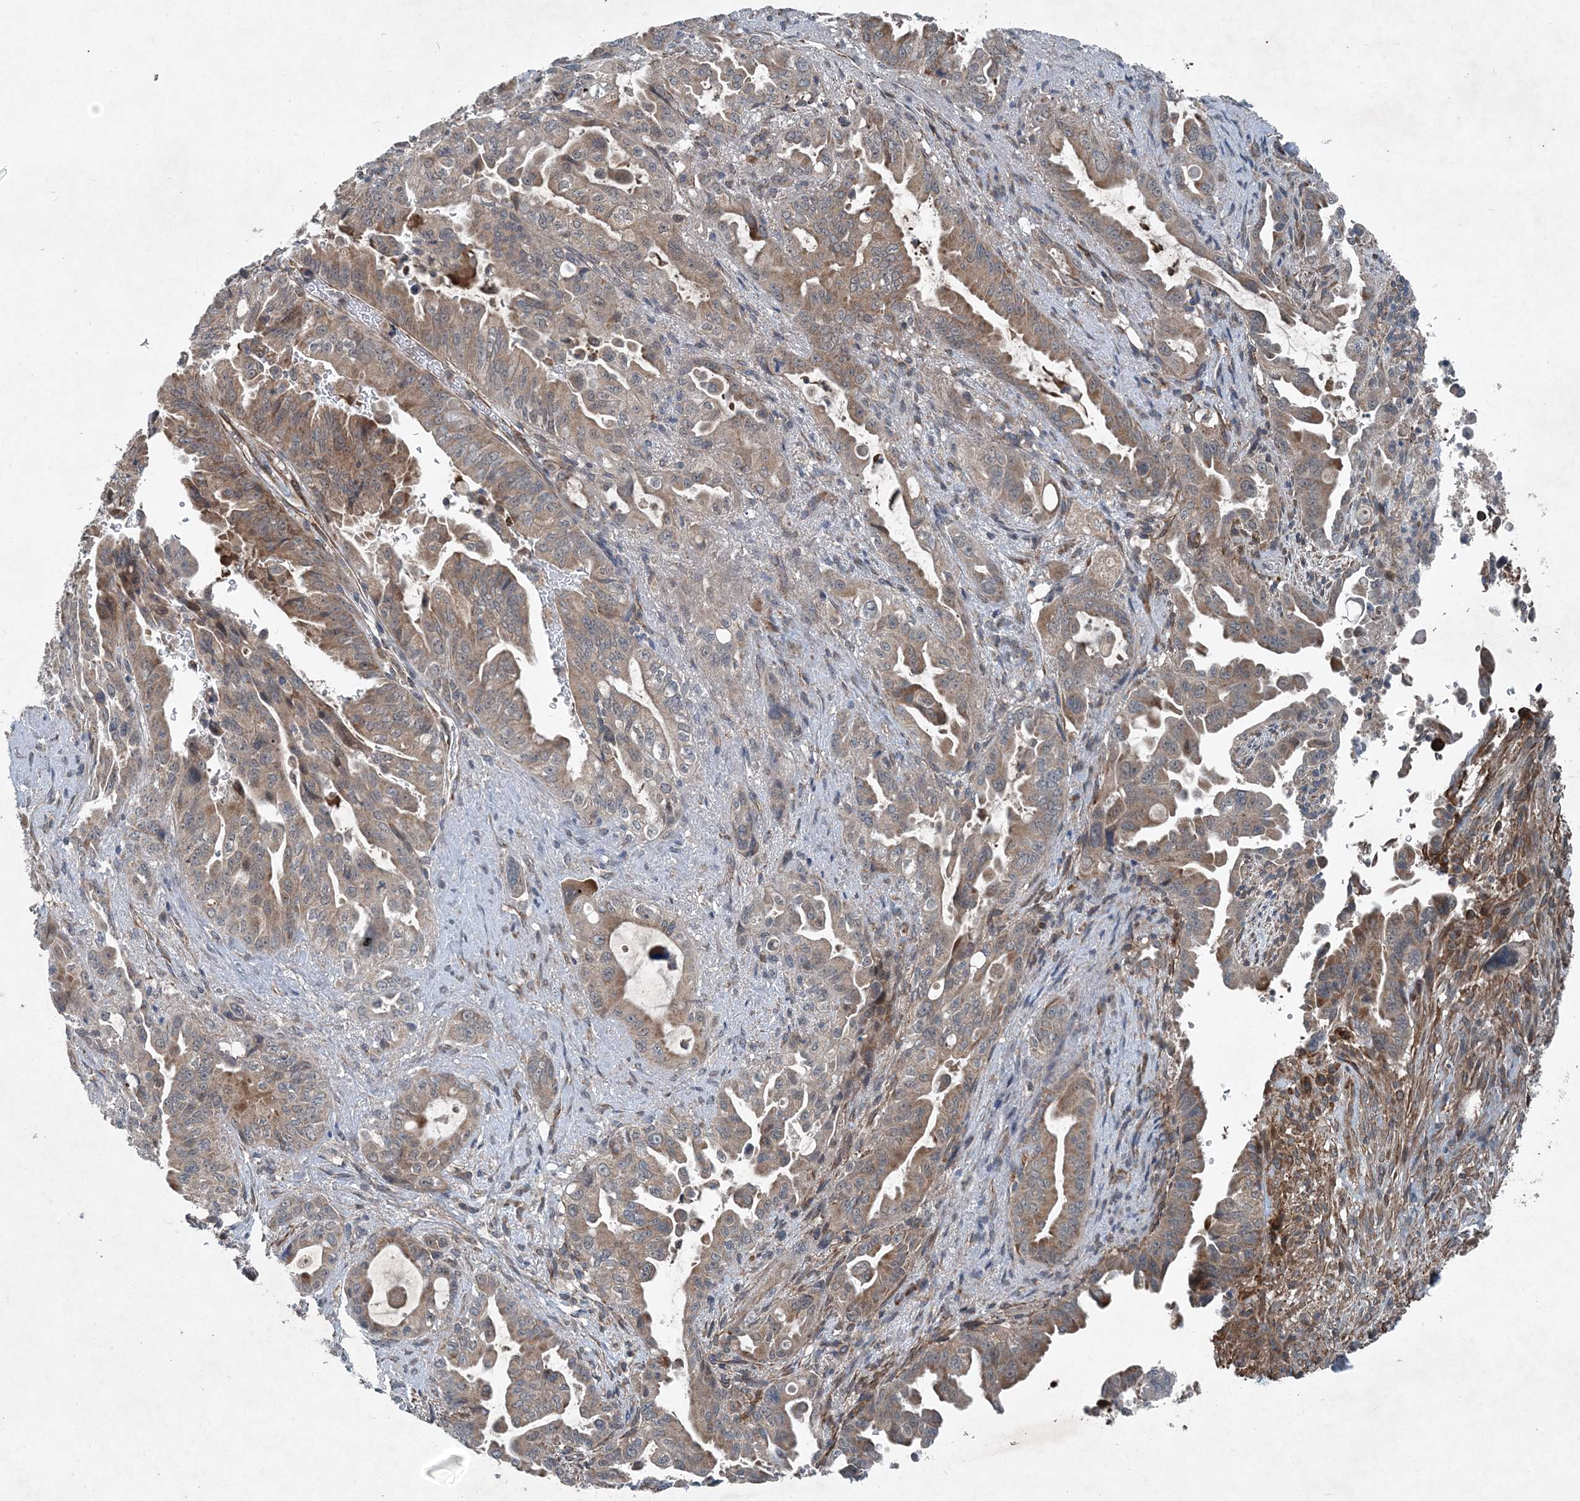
{"staining": {"intensity": "weak", "quantity": ">75%", "location": "cytoplasmic/membranous"}, "tissue": "pancreatic cancer", "cell_type": "Tumor cells", "image_type": "cancer", "snomed": [{"axis": "morphology", "description": "Adenocarcinoma, NOS"}, {"axis": "topography", "description": "Pancreas"}], "caption": "Pancreatic cancer stained with a brown dye reveals weak cytoplasmic/membranous positive positivity in about >75% of tumor cells.", "gene": "NDUFA2", "patient": {"sex": "male", "age": 70}}